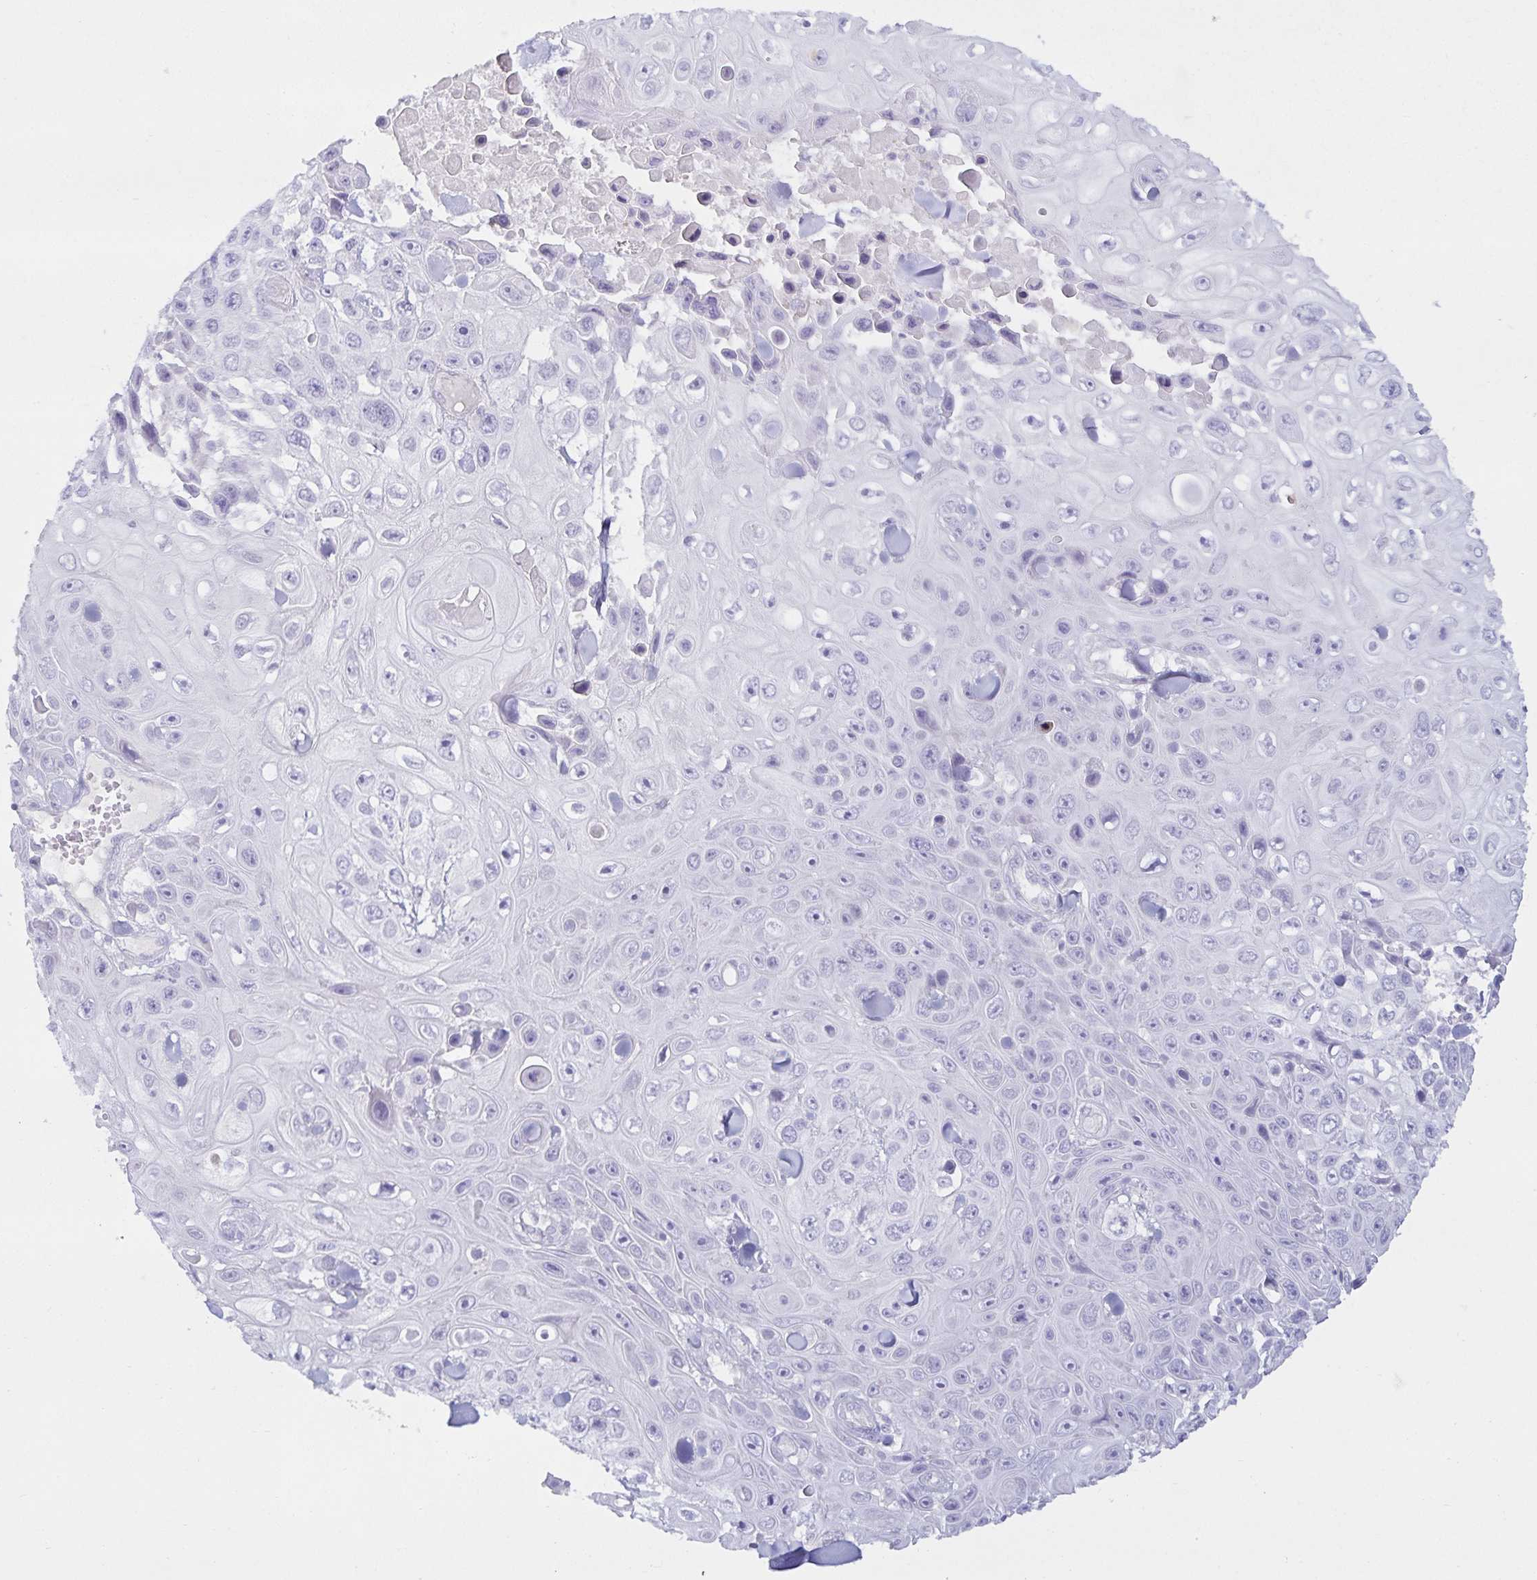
{"staining": {"intensity": "negative", "quantity": "none", "location": "none"}, "tissue": "skin cancer", "cell_type": "Tumor cells", "image_type": "cancer", "snomed": [{"axis": "morphology", "description": "Squamous cell carcinoma, NOS"}, {"axis": "topography", "description": "Skin"}], "caption": "Tumor cells show no significant expression in skin cancer.", "gene": "SPAG4", "patient": {"sex": "male", "age": 82}}